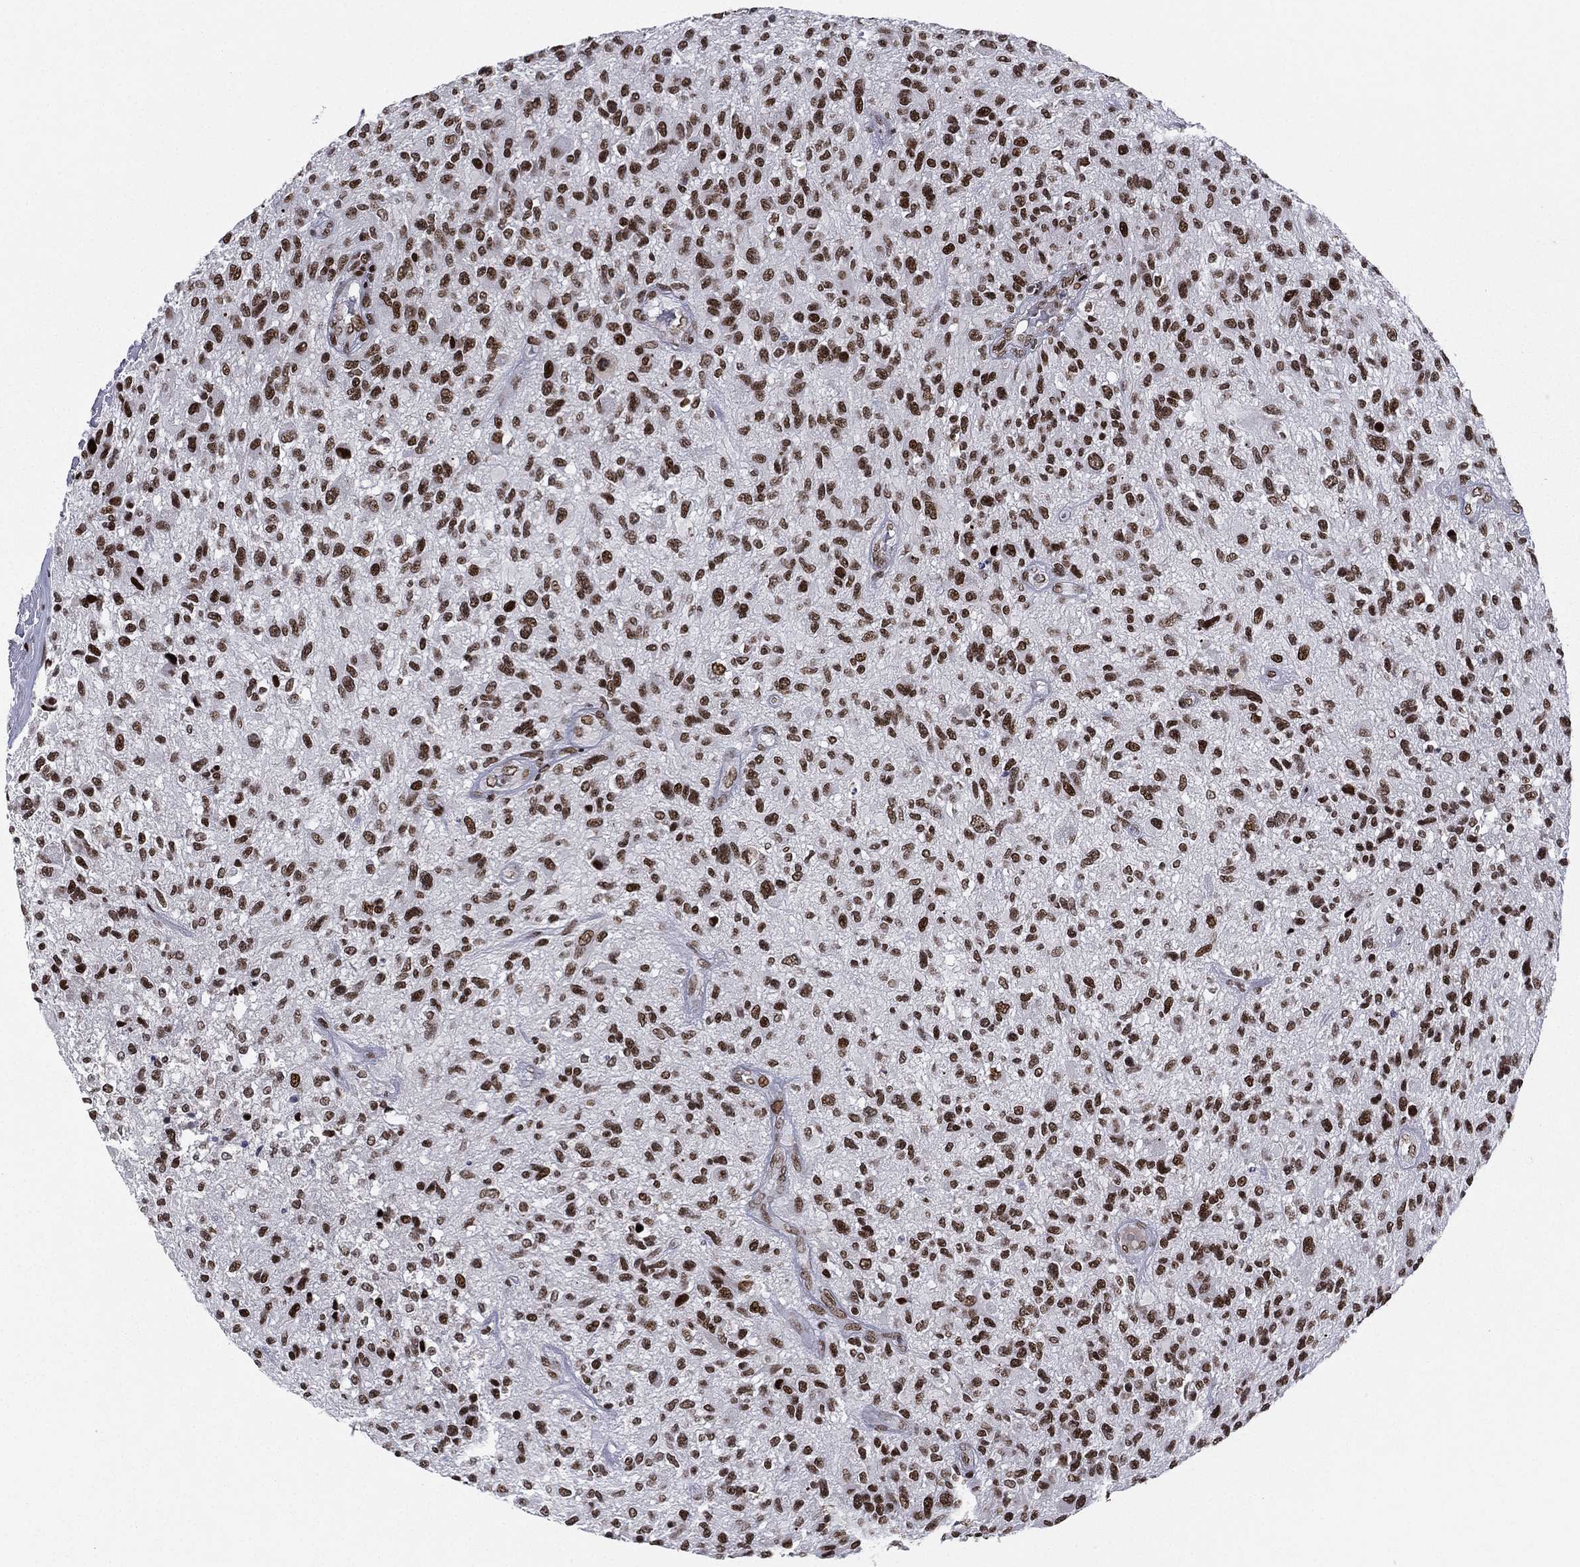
{"staining": {"intensity": "strong", "quantity": ">75%", "location": "nuclear"}, "tissue": "glioma", "cell_type": "Tumor cells", "image_type": "cancer", "snomed": [{"axis": "morphology", "description": "Glioma, malignant, High grade"}, {"axis": "topography", "description": "Brain"}], "caption": "Immunohistochemistry (IHC) (DAB) staining of malignant high-grade glioma exhibits strong nuclear protein staining in about >75% of tumor cells.", "gene": "RTF1", "patient": {"sex": "male", "age": 47}}